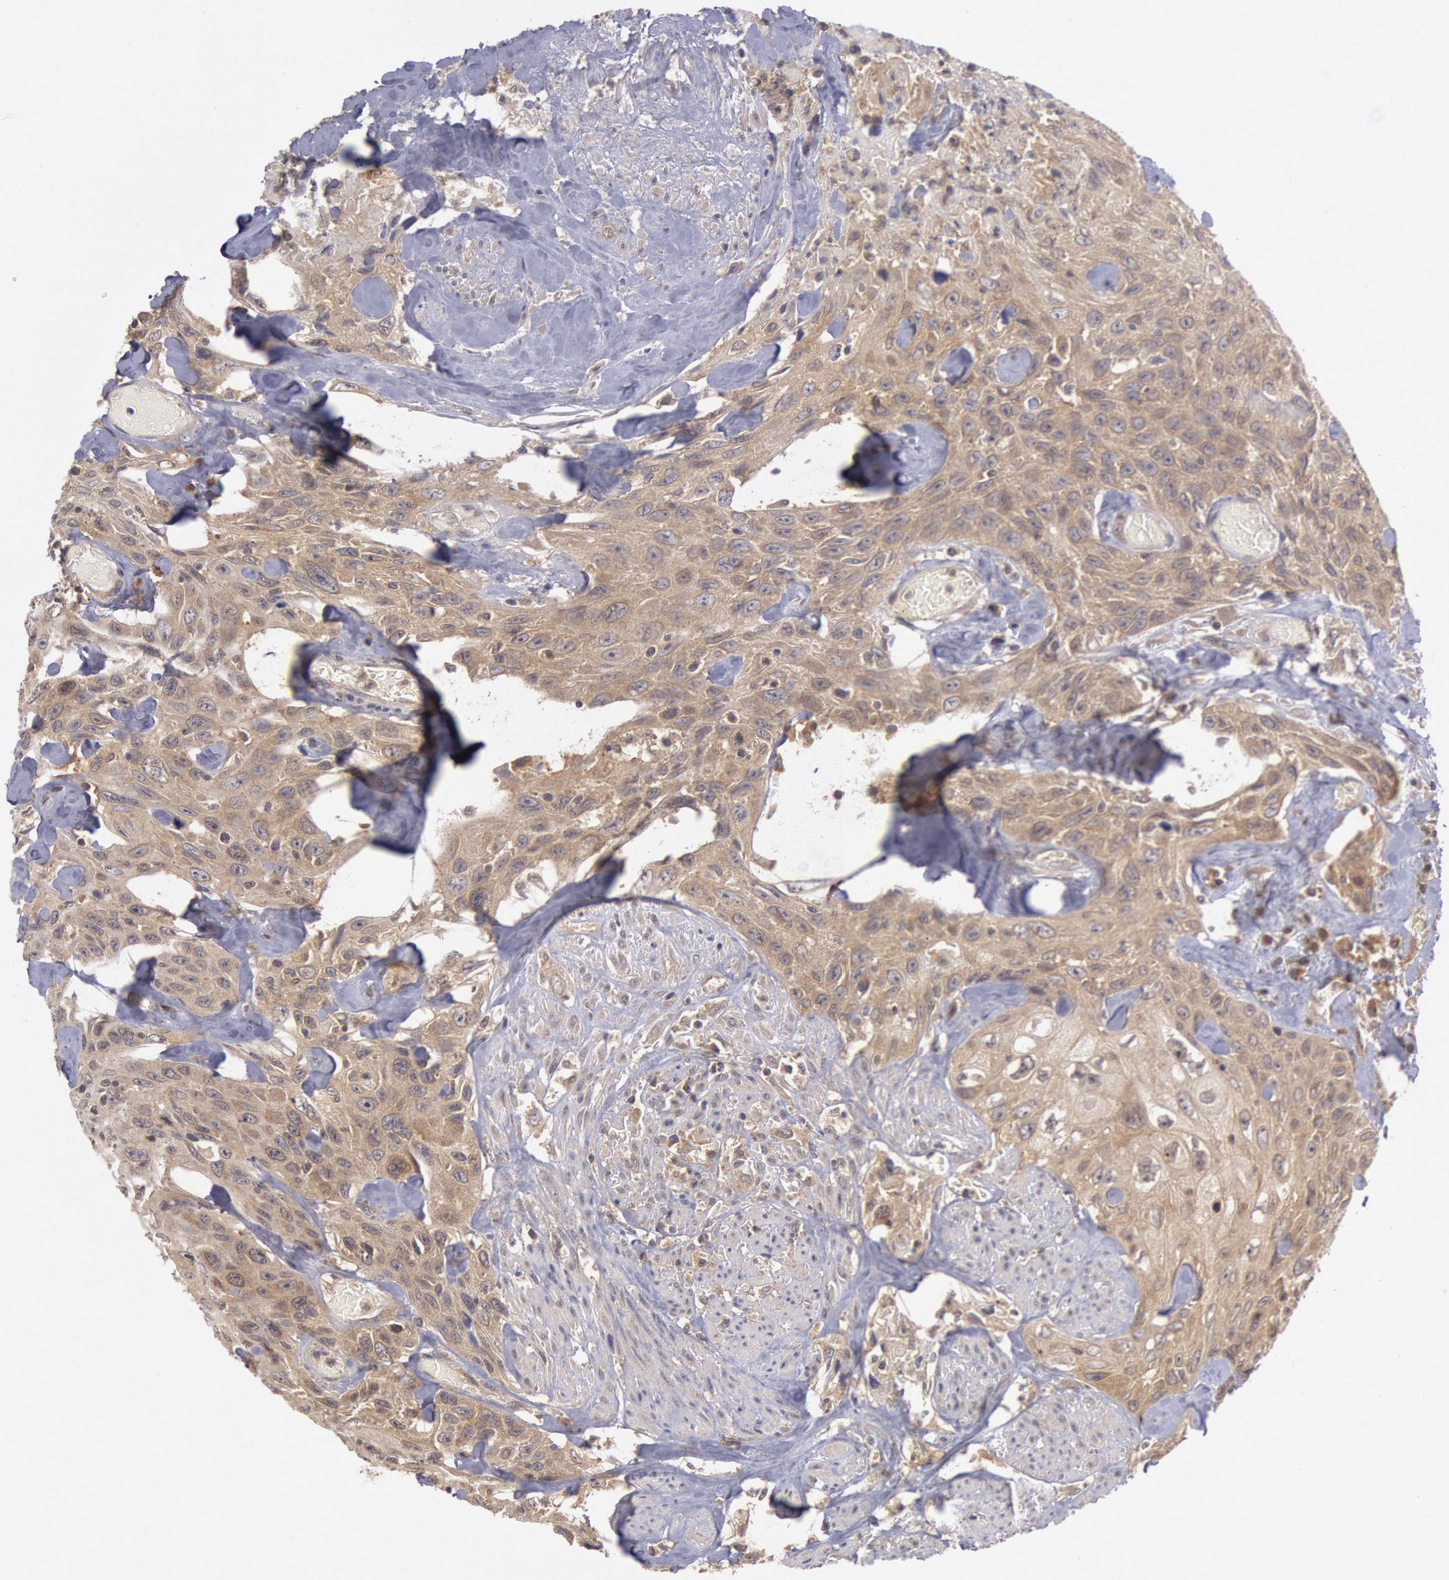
{"staining": {"intensity": "moderate", "quantity": ">75%", "location": "cytoplasmic/membranous"}, "tissue": "urothelial cancer", "cell_type": "Tumor cells", "image_type": "cancer", "snomed": [{"axis": "morphology", "description": "Urothelial carcinoma, High grade"}, {"axis": "topography", "description": "Urinary bladder"}], "caption": "About >75% of tumor cells in human urothelial carcinoma (high-grade) reveal moderate cytoplasmic/membranous protein positivity as visualized by brown immunohistochemical staining.", "gene": "BRAF", "patient": {"sex": "female", "age": 84}}